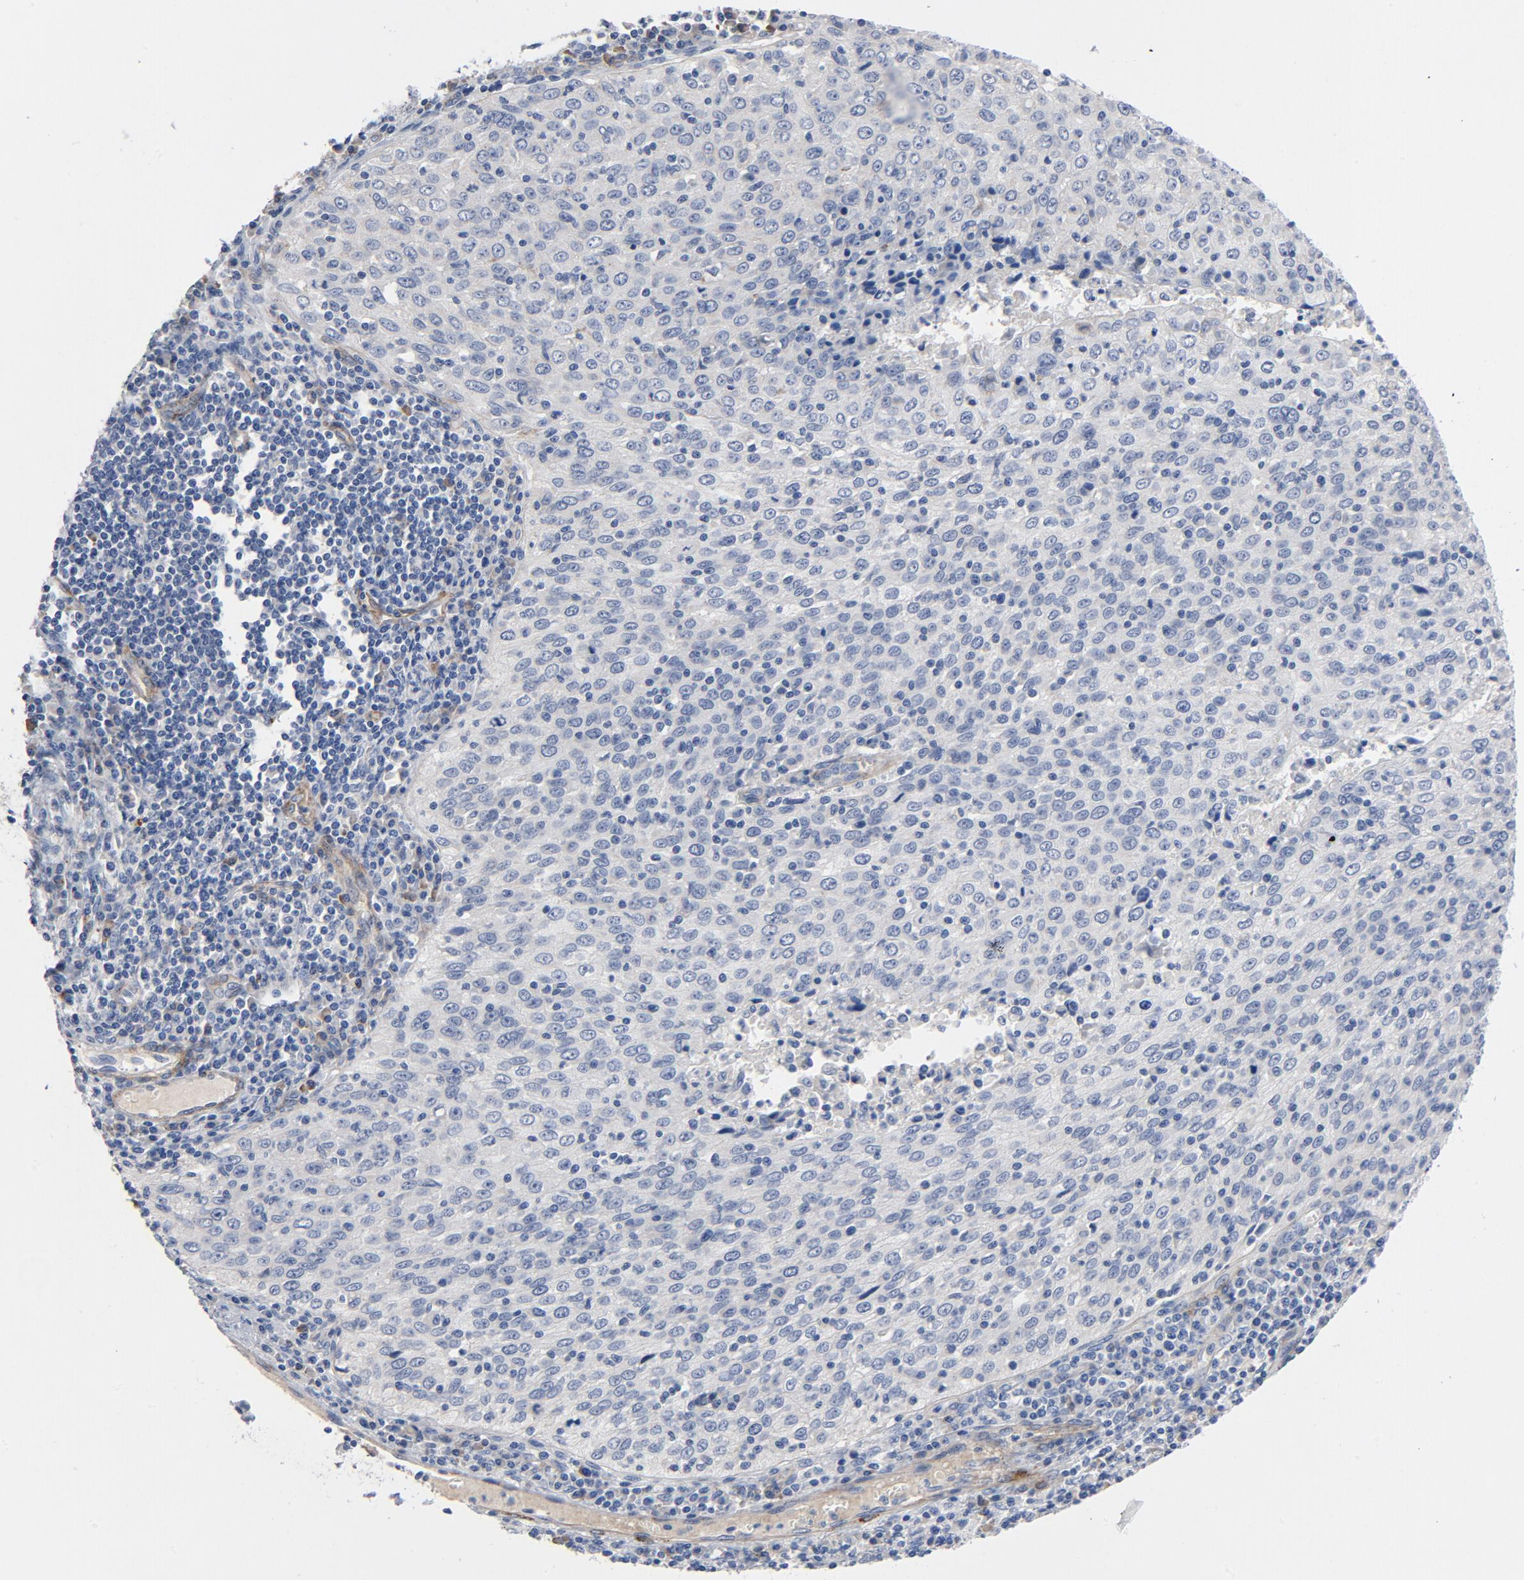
{"staining": {"intensity": "negative", "quantity": "none", "location": "none"}, "tissue": "cervical cancer", "cell_type": "Tumor cells", "image_type": "cancer", "snomed": [{"axis": "morphology", "description": "Squamous cell carcinoma, NOS"}, {"axis": "topography", "description": "Cervix"}], "caption": "Tumor cells are negative for protein expression in human squamous cell carcinoma (cervical).", "gene": "LAMC1", "patient": {"sex": "female", "age": 27}}